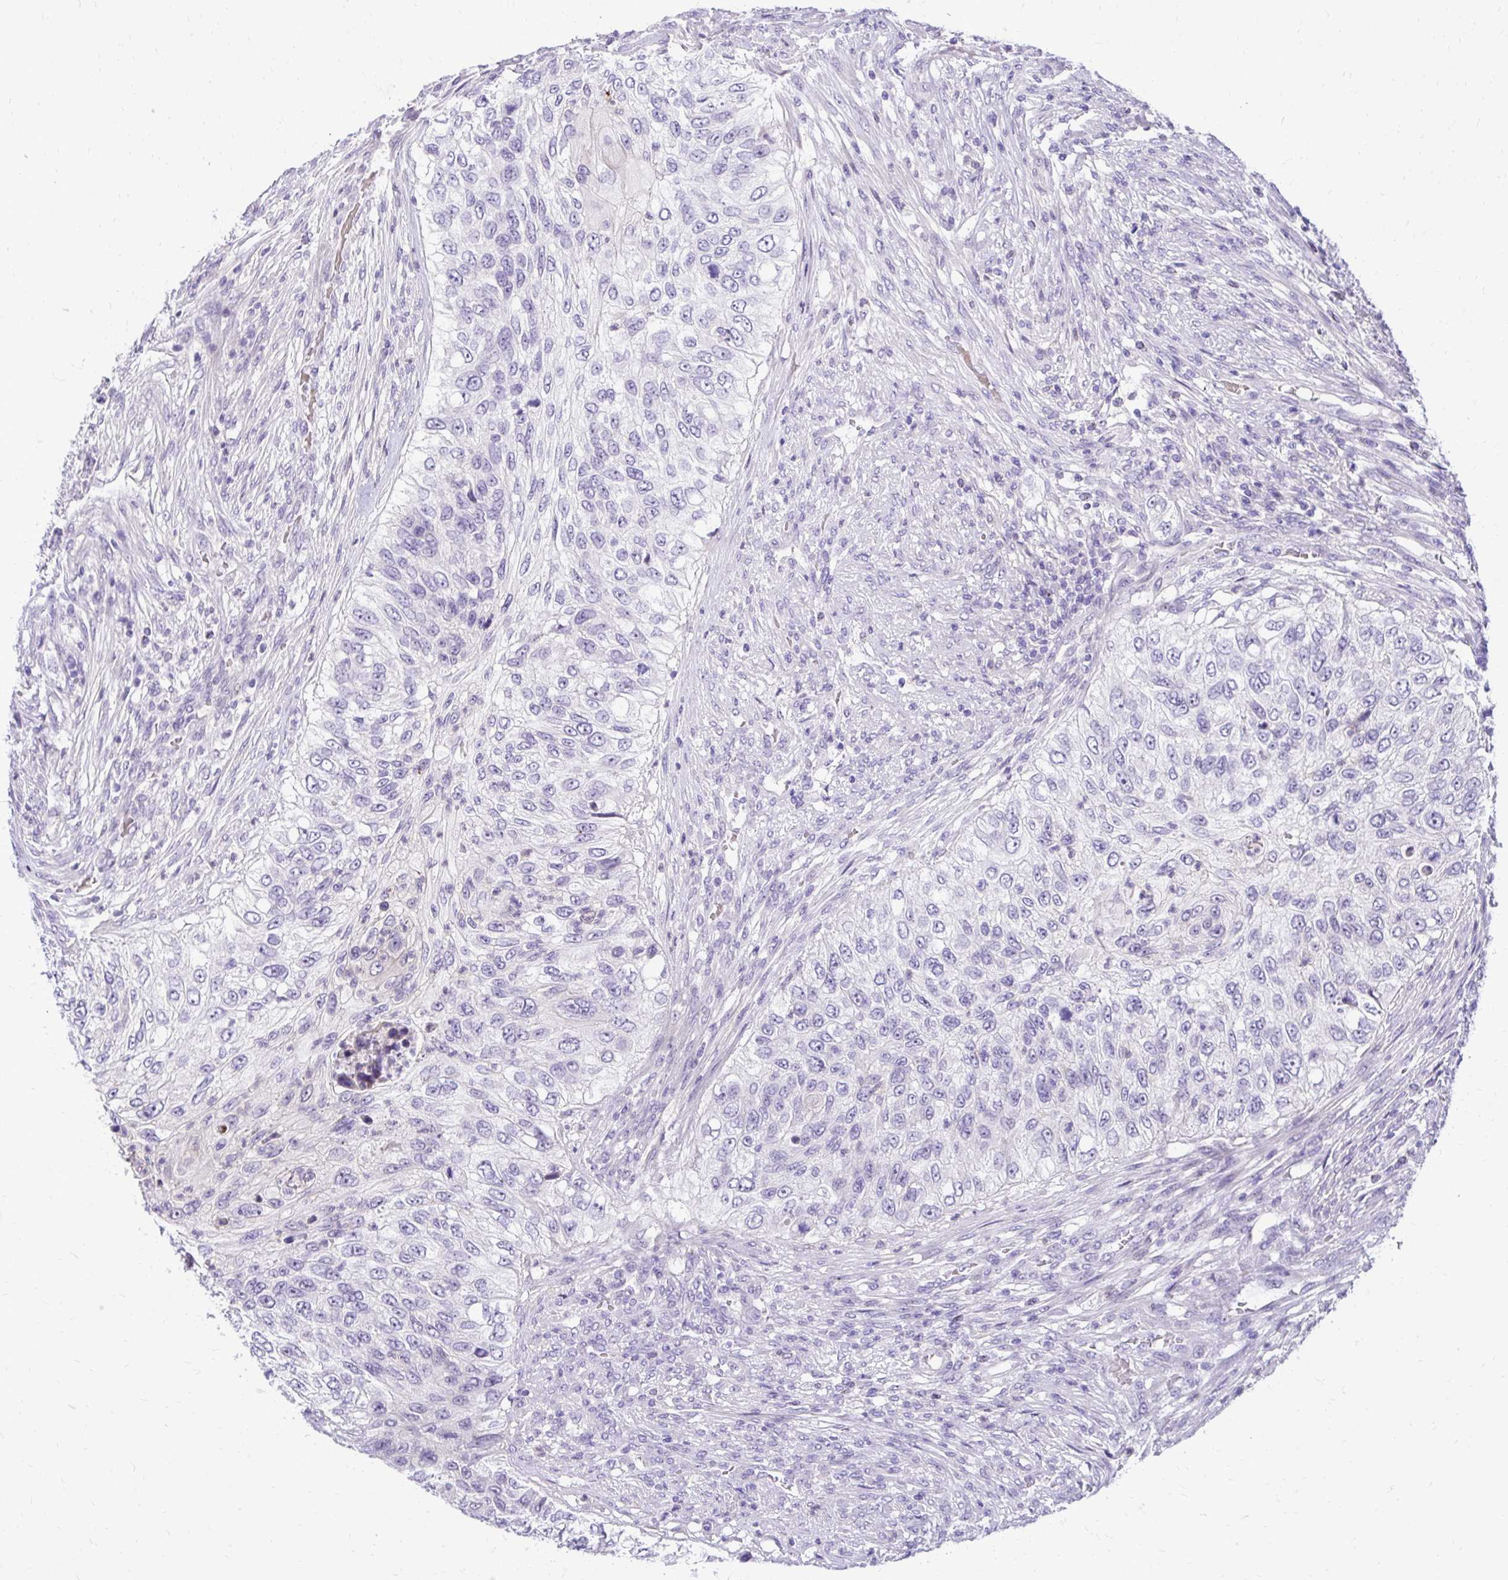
{"staining": {"intensity": "negative", "quantity": "none", "location": "none"}, "tissue": "urothelial cancer", "cell_type": "Tumor cells", "image_type": "cancer", "snomed": [{"axis": "morphology", "description": "Urothelial carcinoma, High grade"}, {"axis": "topography", "description": "Urinary bladder"}], "caption": "IHC image of human urothelial carcinoma (high-grade) stained for a protein (brown), which demonstrates no positivity in tumor cells.", "gene": "ZSWIM9", "patient": {"sex": "female", "age": 60}}